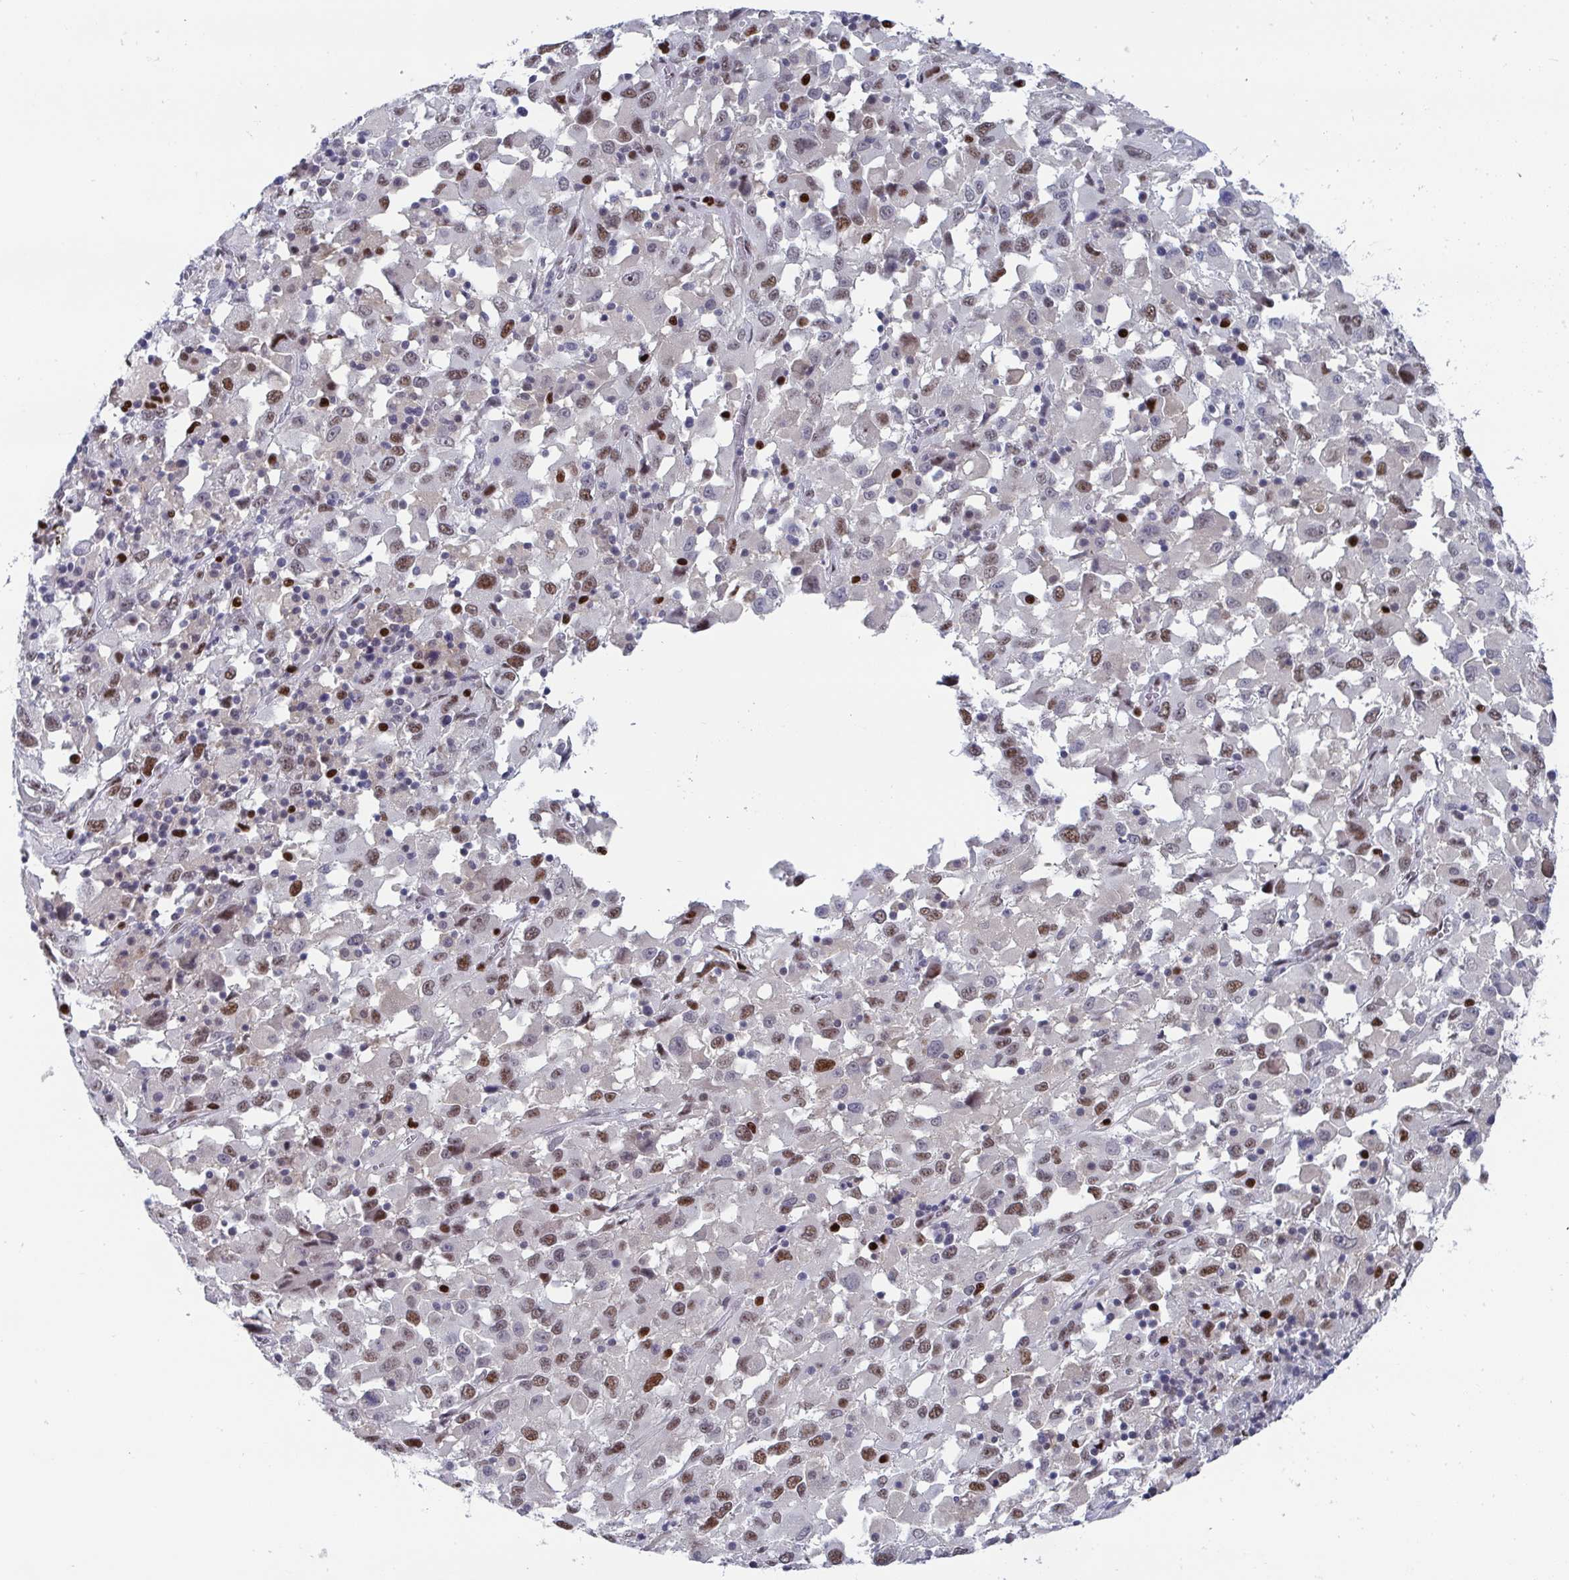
{"staining": {"intensity": "moderate", "quantity": ">75%", "location": "nuclear"}, "tissue": "melanoma", "cell_type": "Tumor cells", "image_type": "cancer", "snomed": [{"axis": "morphology", "description": "Malignant melanoma, Metastatic site"}, {"axis": "topography", "description": "Soft tissue"}], "caption": "Moderate nuclear staining for a protein is appreciated in about >75% of tumor cells of malignant melanoma (metastatic site) using immunohistochemistry (IHC).", "gene": "JDP2", "patient": {"sex": "male", "age": 50}}